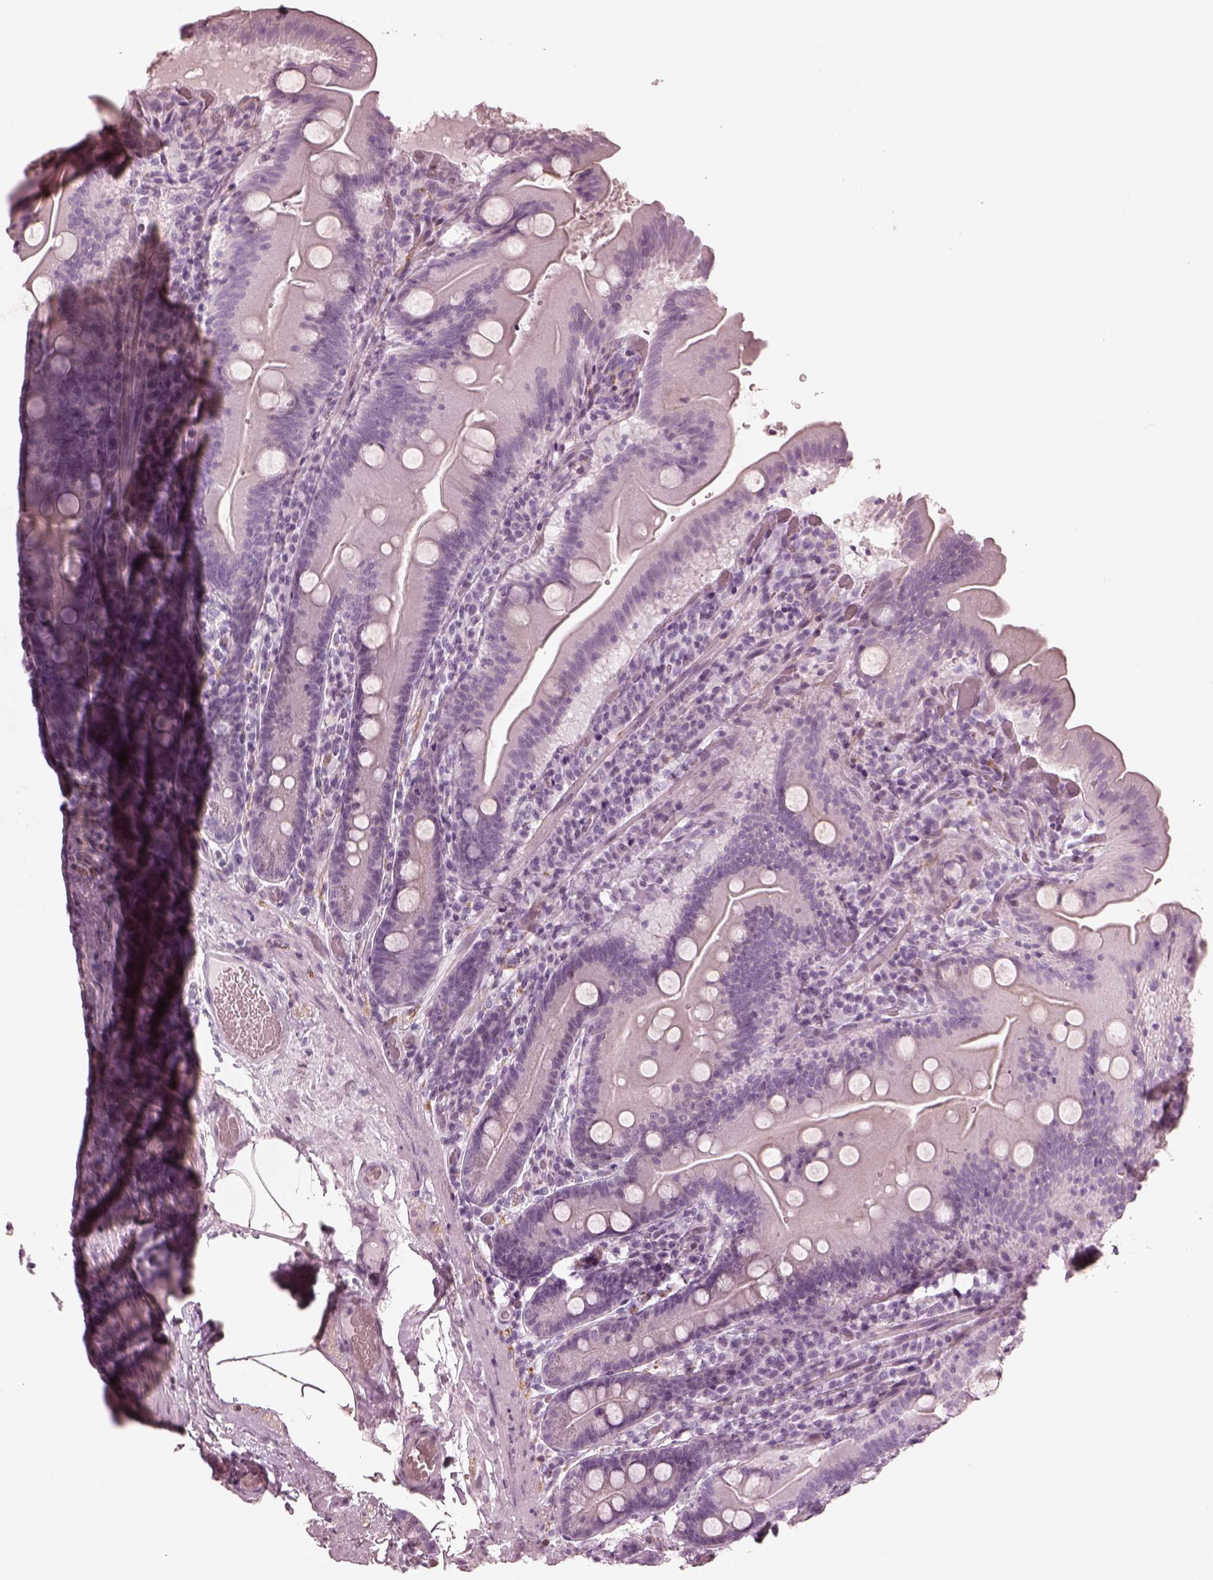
{"staining": {"intensity": "negative", "quantity": "none", "location": "none"}, "tissue": "small intestine", "cell_type": "Glandular cells", "image_type": "normal", "snomed": [{"axis": "morphology", "description": "Normal tissue, NOS"}, {"axis": "topography", "description": "Small intestine"}], "caption": "A high-resolution image shows immunohistochemistry (IHC) staining of unremarkable small intestine, which reveals no significant expression in glandular cells. (Stains: DAB (3,3'-diaminobenzidine) immunohistochemistry with hematoxylin counter stain, Microscopy: brightfield microscopy at high magnification).", "gene": "ENSG00000289258", "patient": {"sex": "male", "age": 37}}